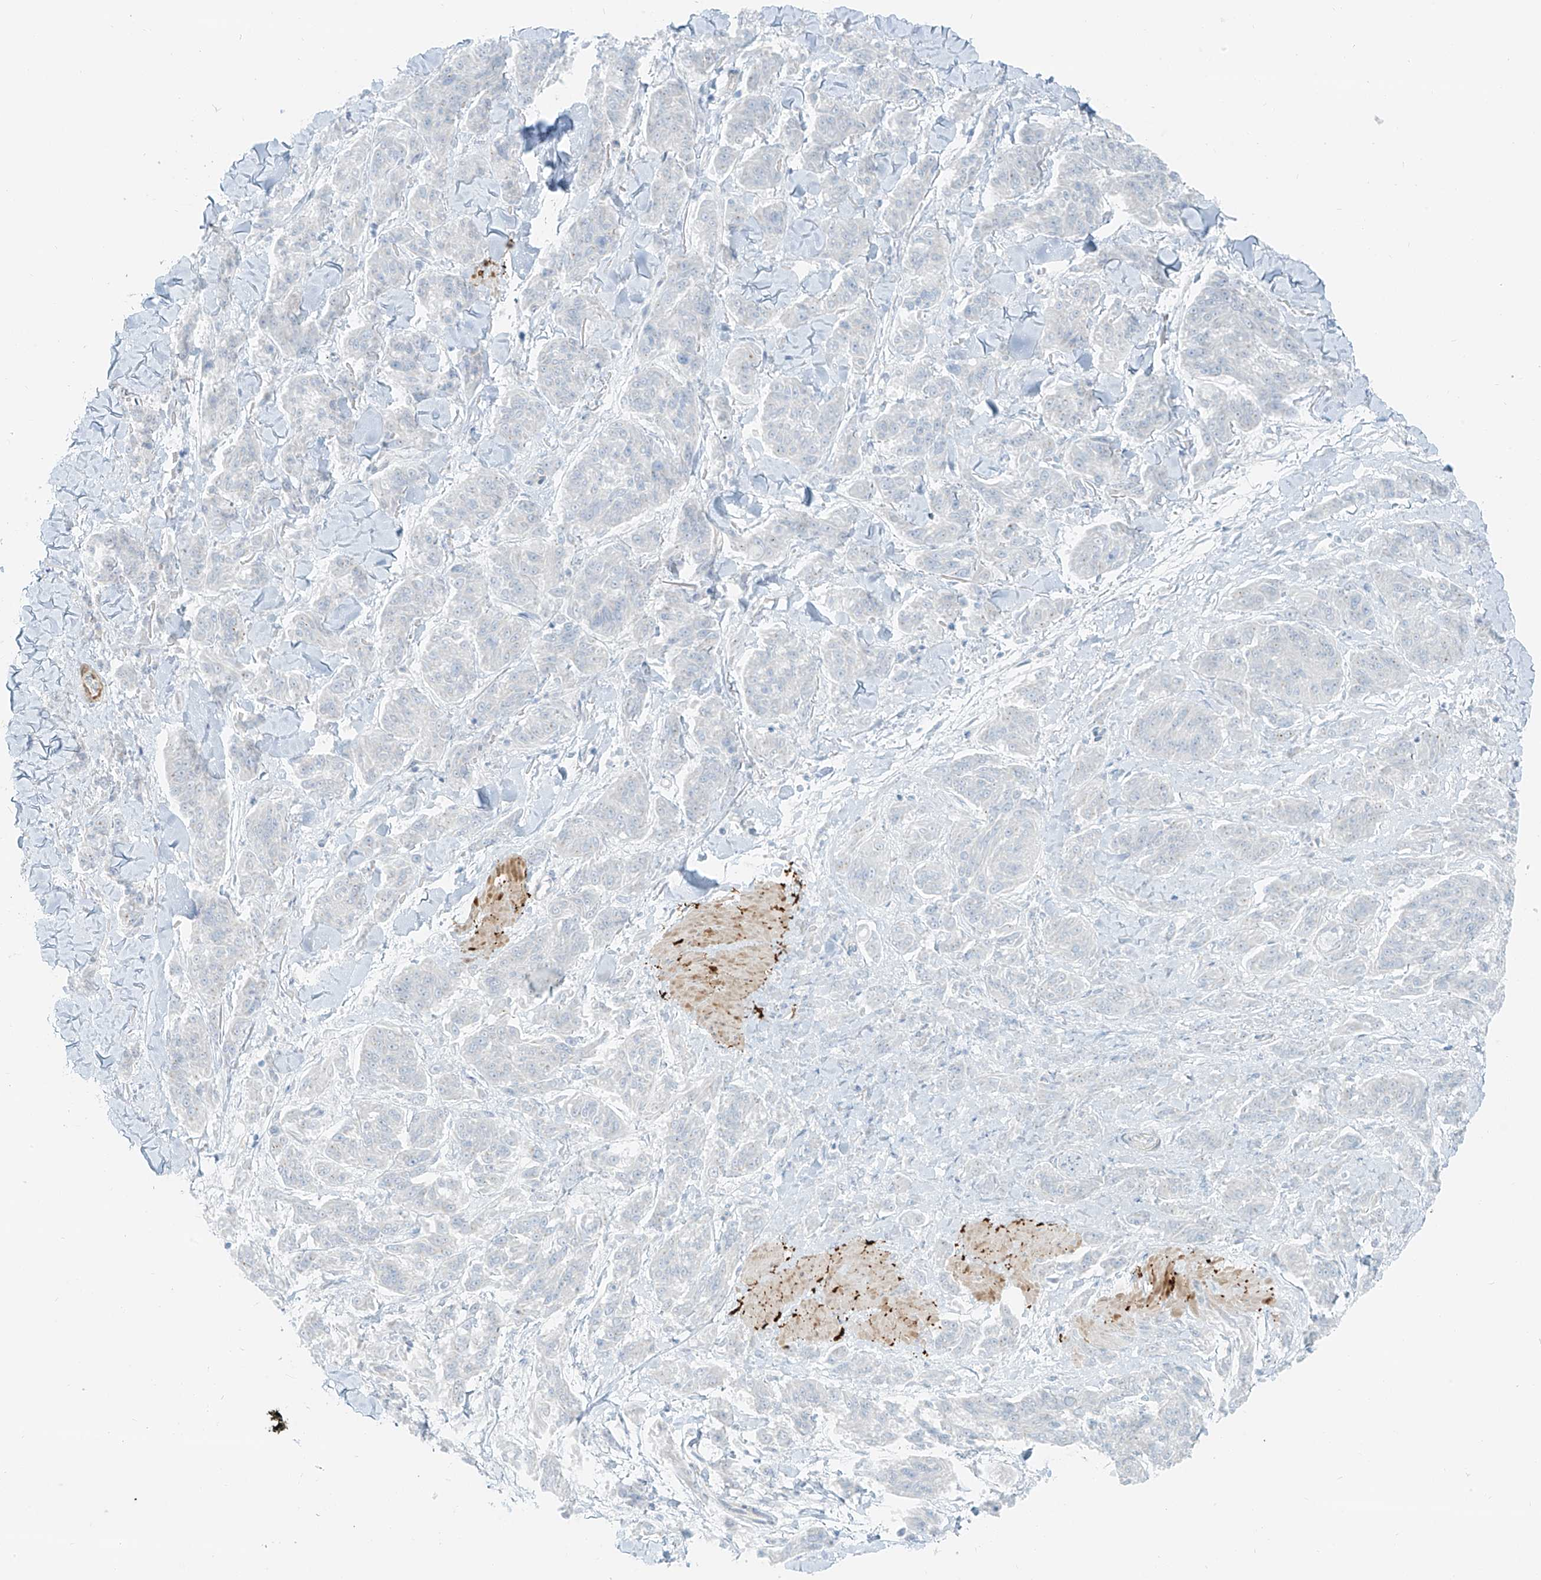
{"staining": {"intensity": "negative", "quantity": "none", "location": "none"}, "tissue": "melanoma", "cell_type": "Tumor cells", "image_type": "cancer", "snomed": [{"axis": "morphology", "description": "Malignant melanoma, NOS"}, {"axis": "topography", "description": "Skin"}], "caption": "The histopathology image exhibits no staining of tumor cells in malignant melanoma.", "gene": "SMCP", "patient": {"sex": "male", "age": 53}}